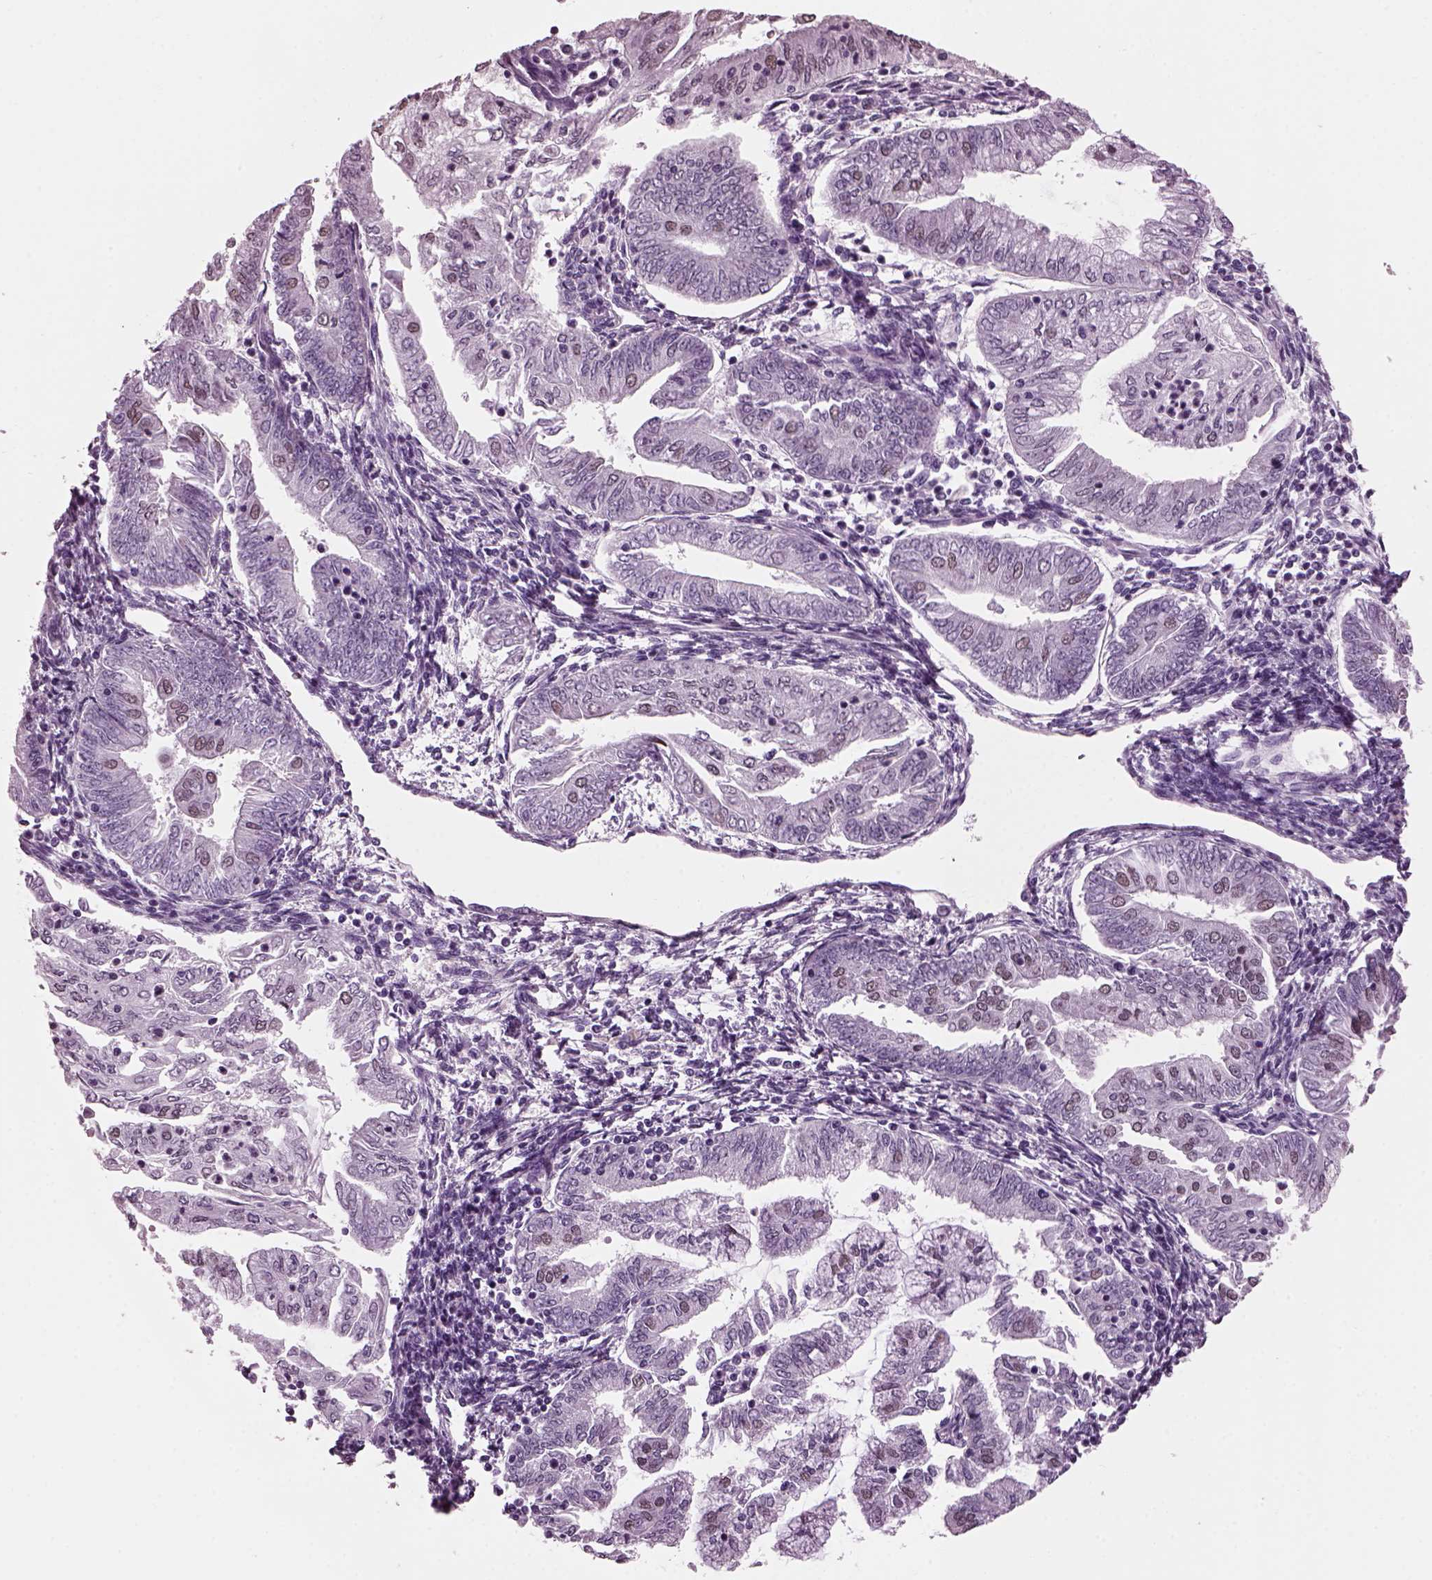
{"staining": {"intensity": "weak", "quantity": "<25%", "location": "nuclear"}, "tissue": "endometrial cancer", "cell_type": "Tumor cells", "image_type": "cancer", "snomed": [{"axis": "morphology", "description": "Adenocarcinoma, NOS"}, {"axis": "topography", "description": "Endometrium"}], "caption": "DAB immunohistochemical staining of human endometrial cancer (adenocarcinoma) exhibits no significant positivity in tumor cells.", "gene": "KRTAP3-2", "patient": {"sex": "female", "age": 55}}